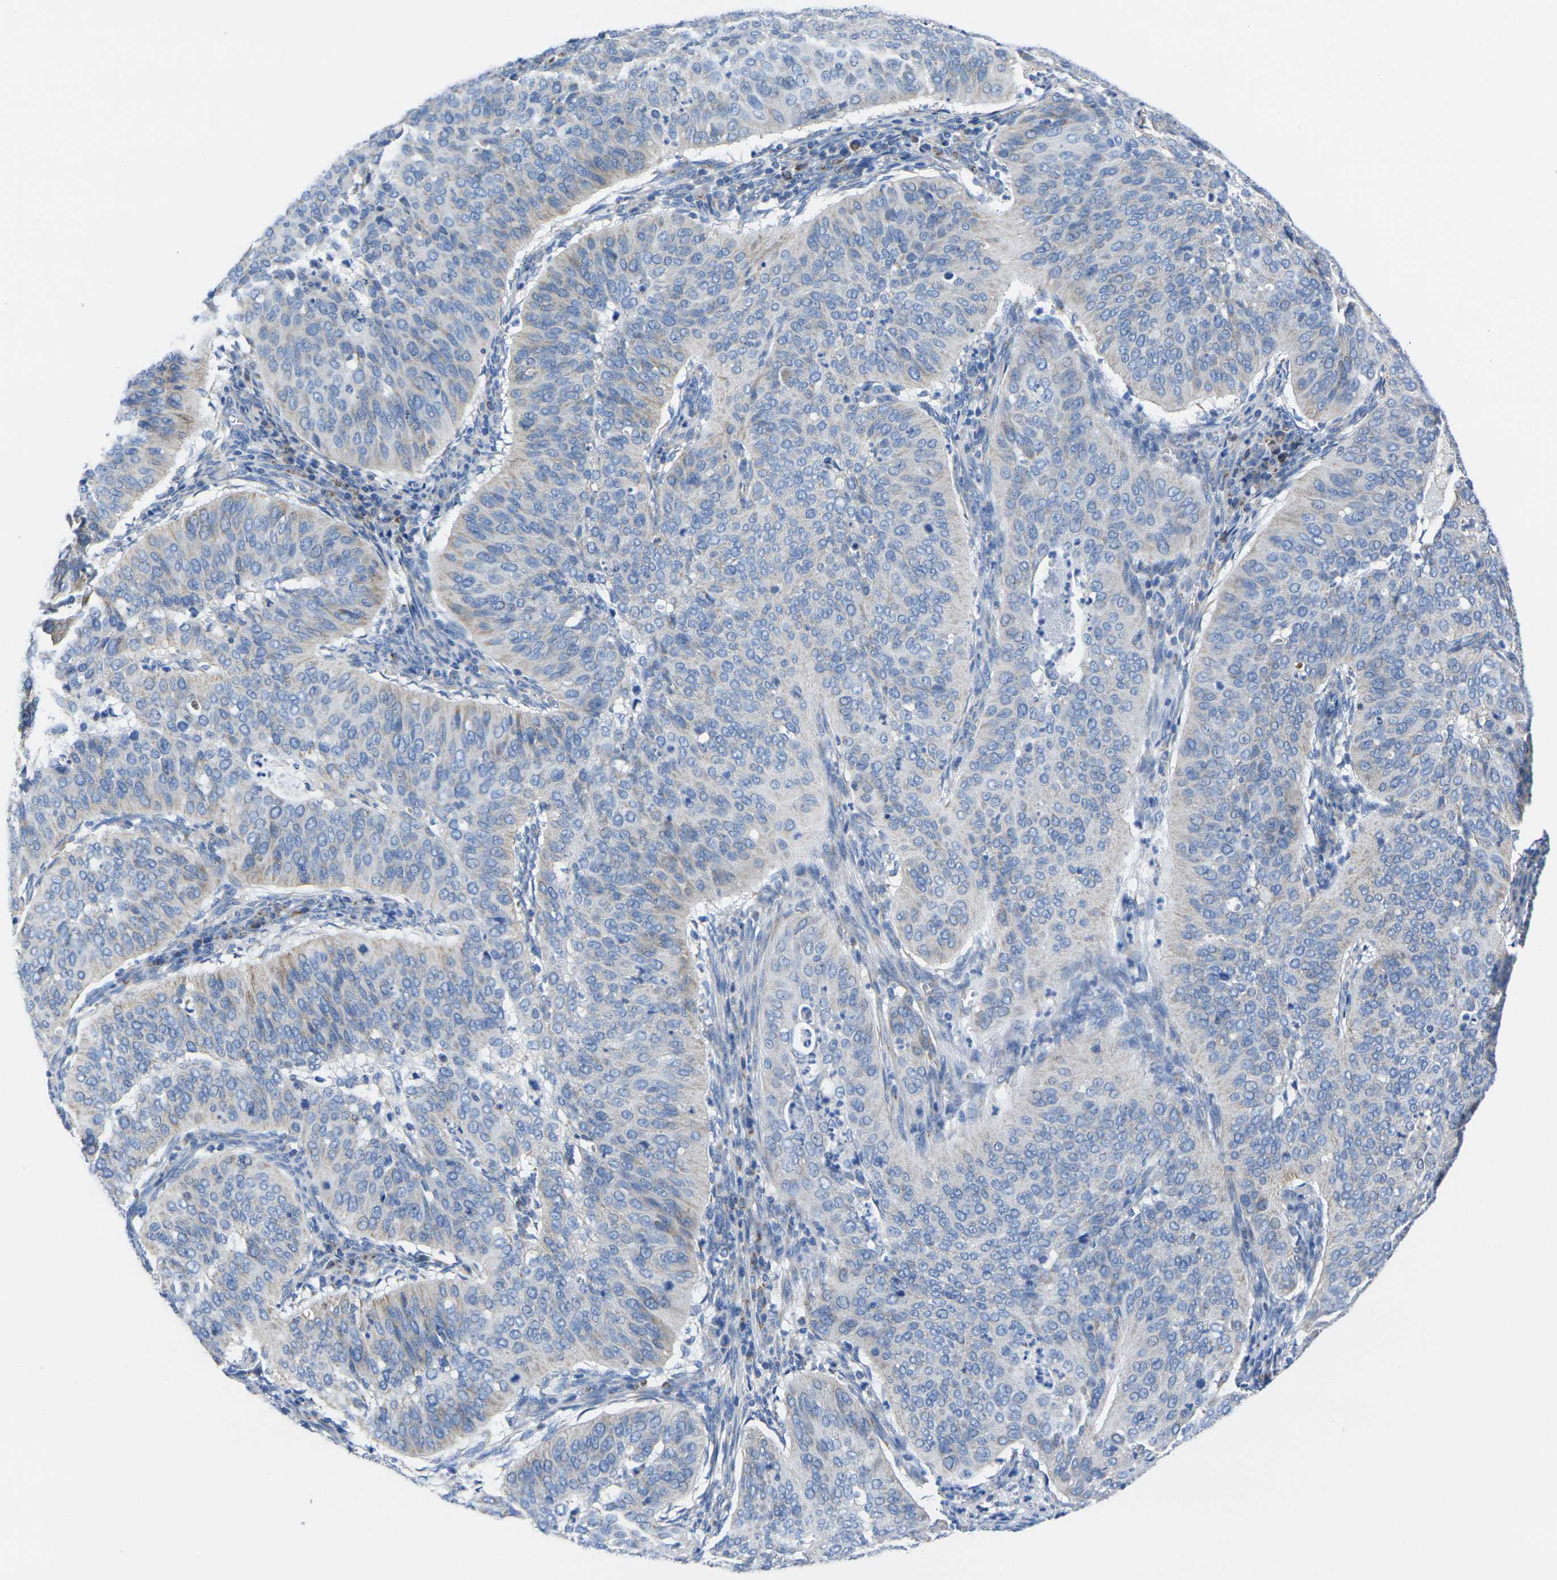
{"staining": {"intensity": "negative", "quantity": "none", "location": "none"}, "tissue": "cervical cancer", "cell_type": "Tumor cells", "image_type": "cancer", "snomed": [{"axis": "morphology", "description": "Normal tissue, NOS"}, {"axis": "morphology", "description": "Squamous cell carcinoma, NOS"}, {"axis": "topography", "description": "Cervix"}], "caption": "DAB immunohistochemical staining of cervical cancer exhibits no significant expression in tumor cells.", "gene": "TMEM204", "patient": {"sex": "female", "age": 39}}